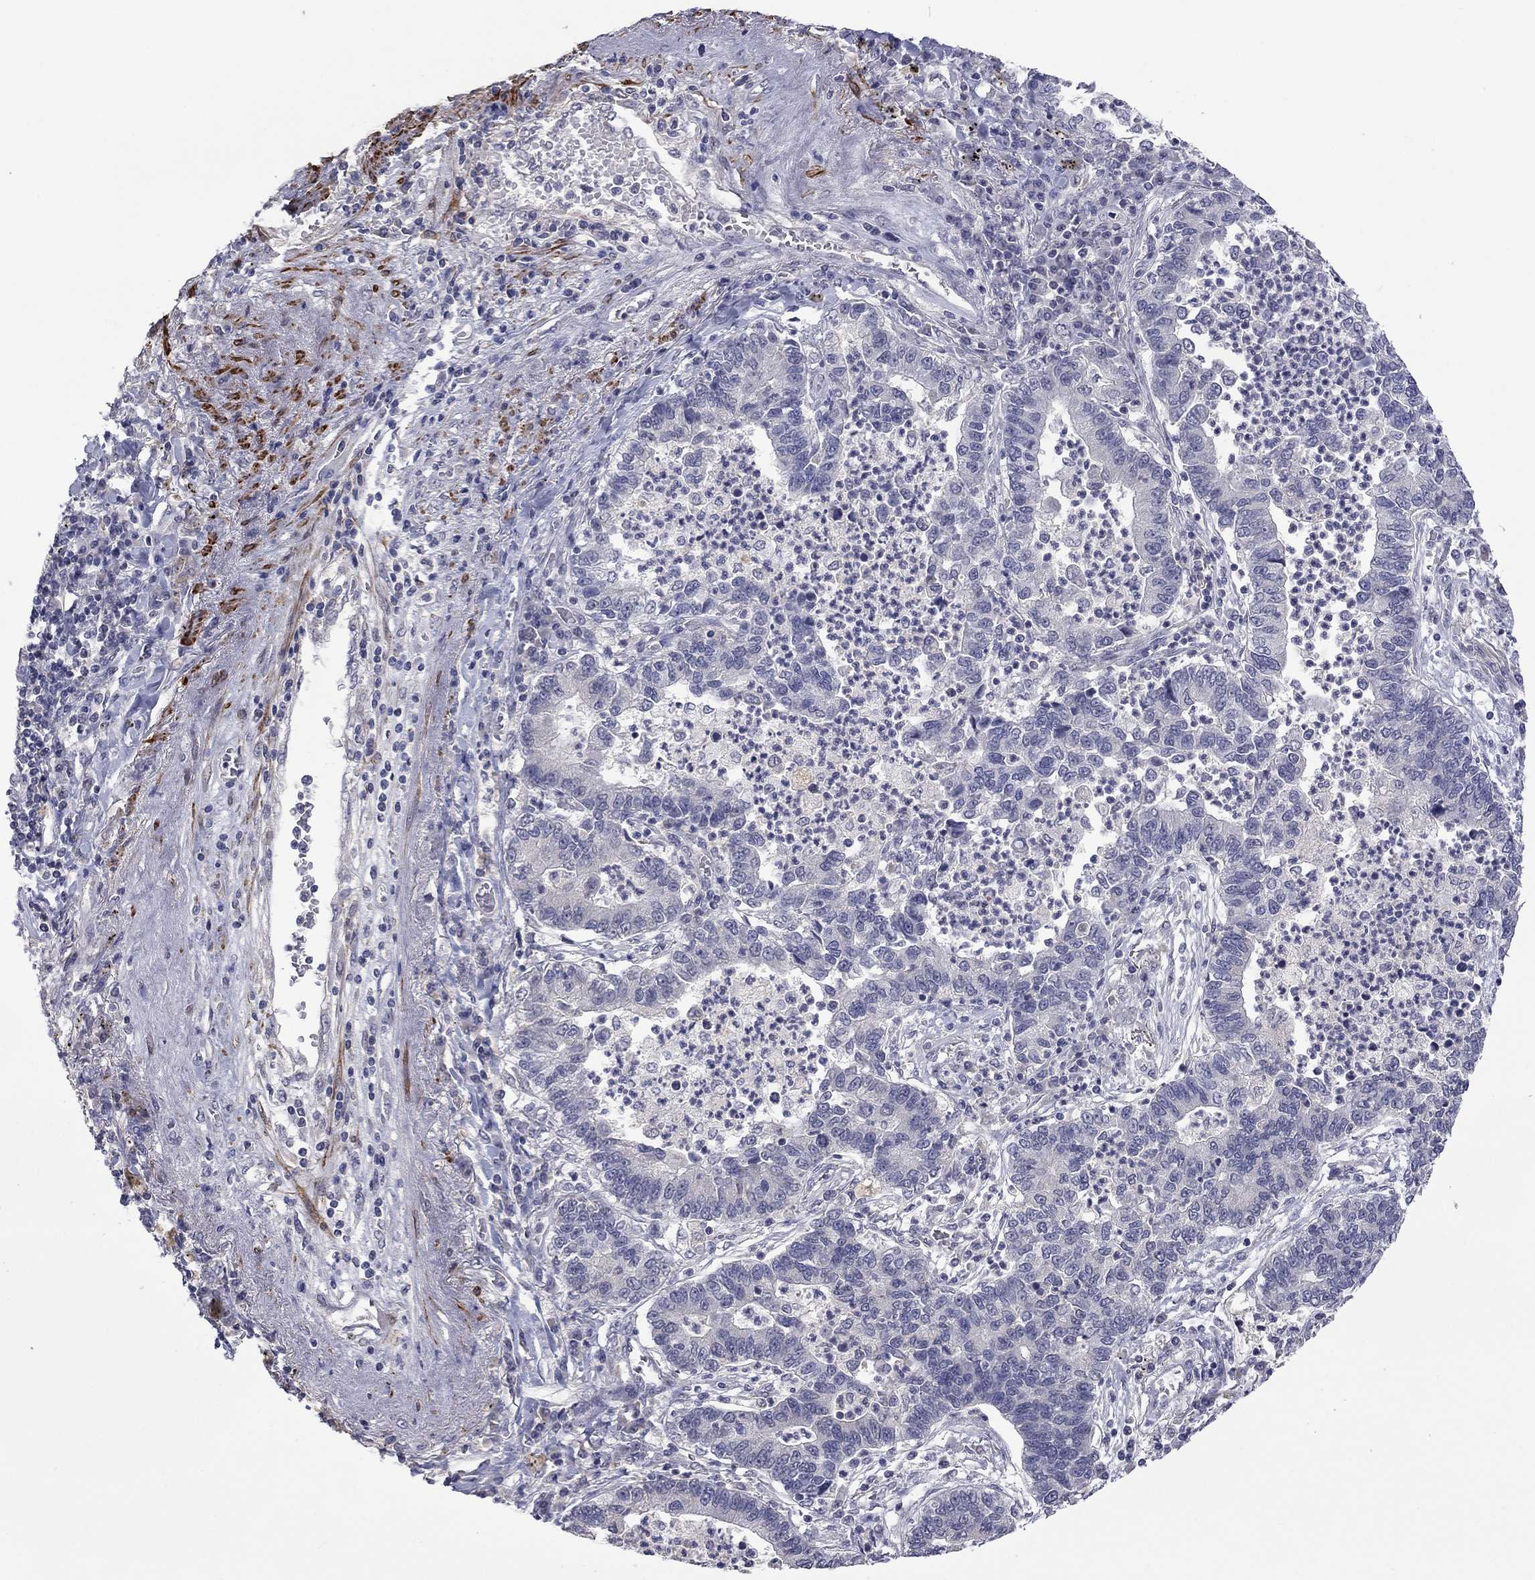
{"staining": {"intensity": "negative", "quantity": "none", "location": "none"}, "tissue": "lung cancer", "cell_type": "Tumor cells", "image_type": "cancer", "snomed": [{"axis": "morphology", "description": "Adenocarcinoma, NOS"}, {"axis": "topography", "description": "Lung"}], "caption": "An IHC histopathology image of lung adenocarcinoma is shown. There is no staining in tumor cells of lung adenocarcinoma.", "gene": "IP6K3", "patient": {"sex": "female", "age": 57}}